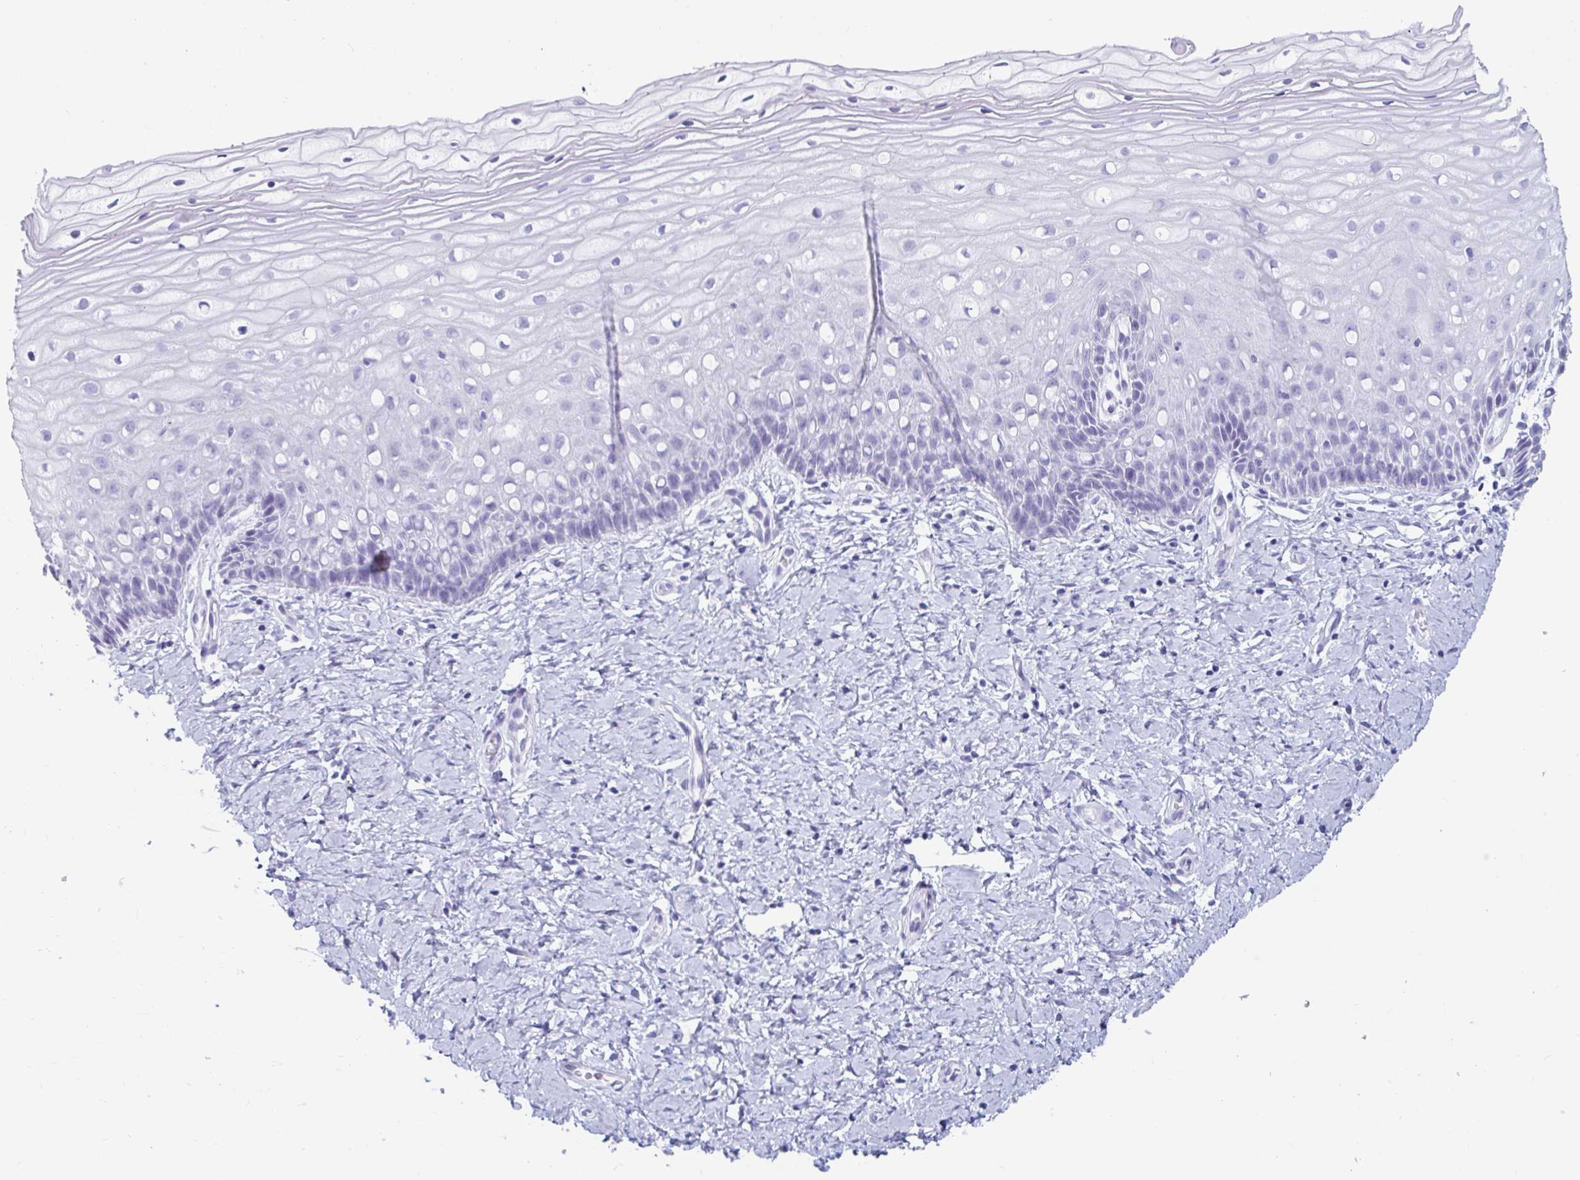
{"staining": {"intensity": "negative", "quantity": "none", "location": "none"}, "tissue": "cervix", "cell_type": "Squamous epithelial cells", "image_type": "normal", "snomed": [{"axis": "morphology", "description": "Normal tissue, NOS"}, {"axis": "topography", "description": "Cervix"}], "caption": "High magnification brightfield microscopy of normal cervix stained with DAB (brown) and counterstained with hematoxylin (blue): squamous epithelial cells show no significant staining. (DAB (3,3'-diaminobenzidine) immunohistochemistry, high magnification).", "gene": "GKN2", "patient": {"sex": "female", "age": 37}}